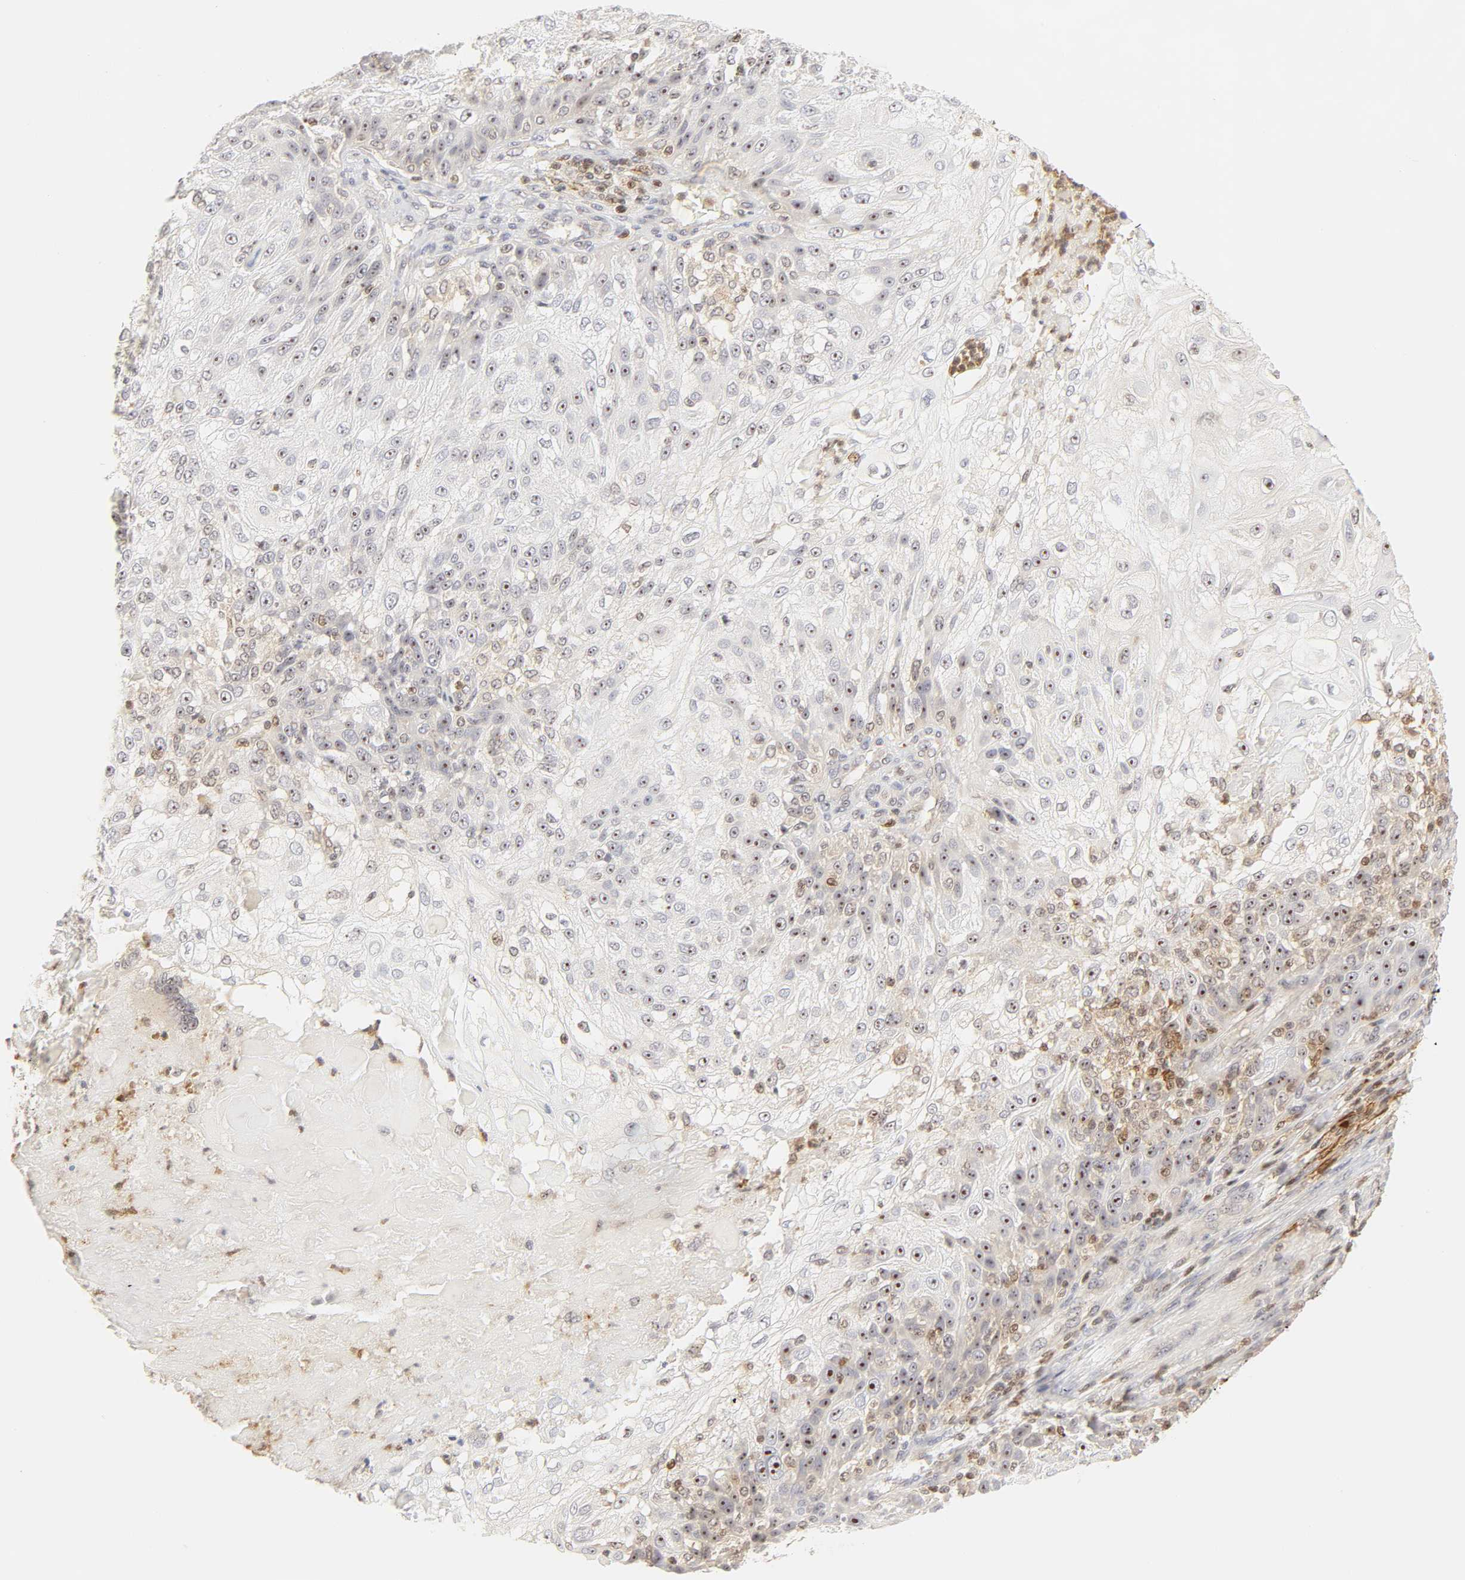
{"staining": {"intensity": "weak", "quantity": "25%-75%", "location": "cytoplasmic/membranous,nuclear"}, "tissue": "skin cancer", "cell_type": "Tumor cells", "image_type": "cancer", "snomed": [{"axis": "morphology", "description": "Normal tissue, NOS"}, {"axis": "morphology", "description": "Squamous cell carcinoma, NOS"}, {"axis": "topography", "description": "Skin"}], "caption": "Skin cancer (squamous cell carcinoma) stained with DAB (3,3'-diaminobenzidine) immunohistochemistry exhibits low levels of weak cytoplasmic/membranous and nuclear expression in about 25%-75% of tumor cells.", "gene": "KIF2A", "patient": {"sex": "female", "age": 83}}